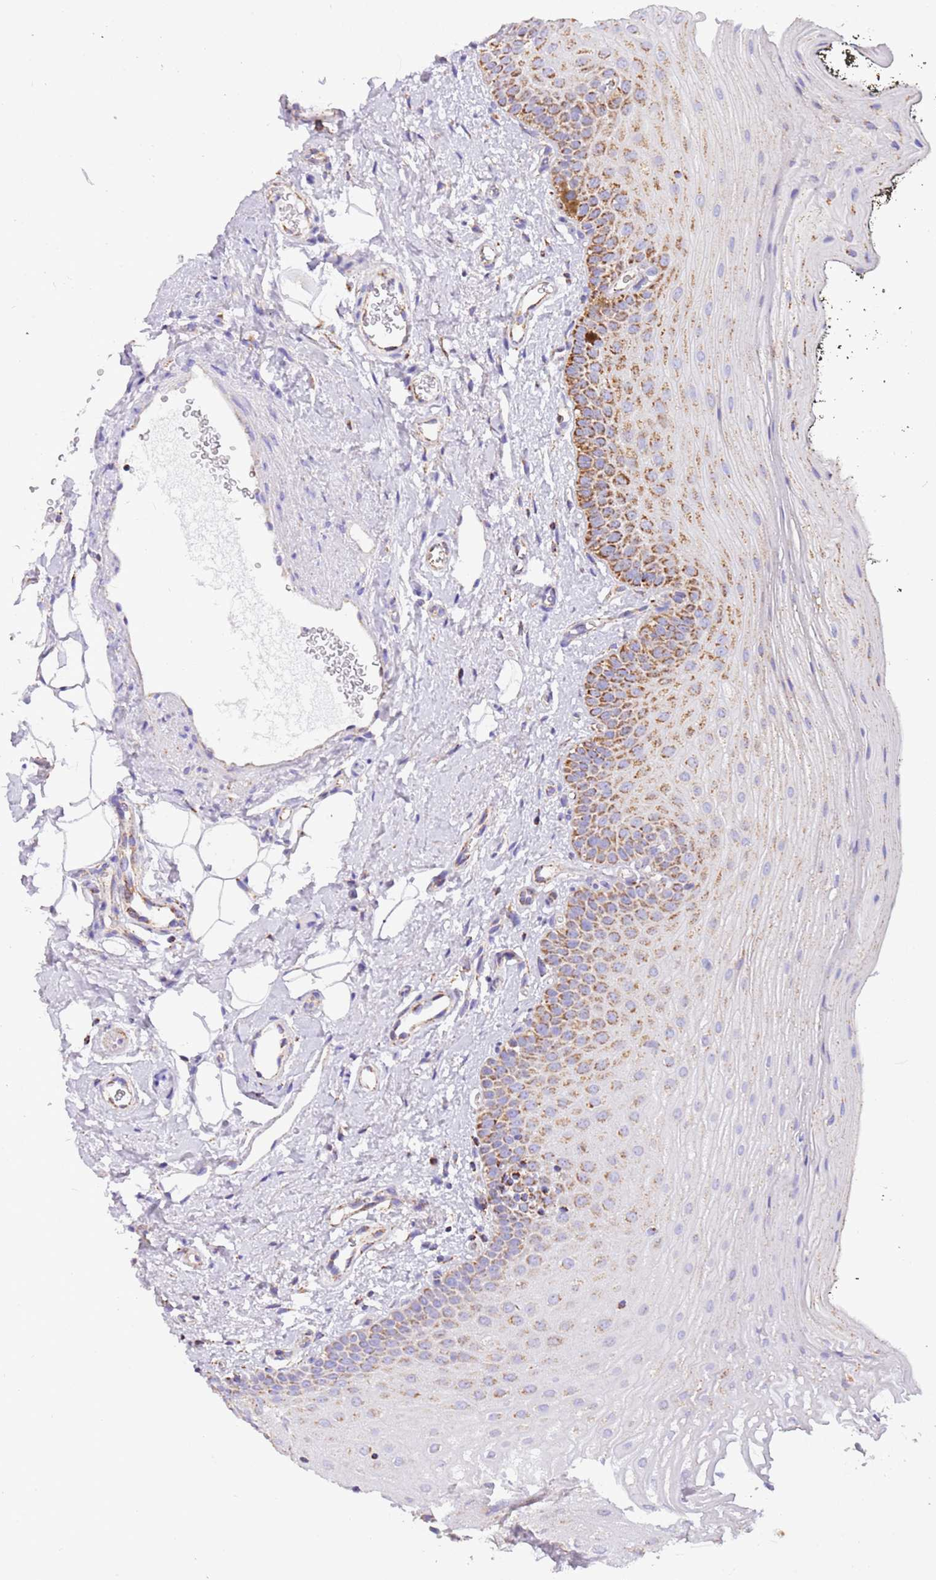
{"staining": {"intensity": "moderate", "quantity": ">75%", "location": "cytoplasmic/membranous"}, "tissue": "oral mucosa", "cell_type": "Squamous epithelial cells", "image_type": "normal", "snomed": [{"axis": "morphology", "description": "No evidence of malignacy"}, {"axis": "topography", "description": "Oral tissue"}, {"axis": "topography", "description": "Head-Neck"}], "caption": "Immunohistochemical staining of benign oral mucosa displays >75% levels of moderate cytoplasmic/membranous protein staining in approximately >75% of squamous epithelial cells. (Stains: DAB in brown, nuclei in blue, Microscopy: brightfield microscopy at high magnification).", "gene": "SUCLG2", "patient": {"sex": "male", "age": 68}}